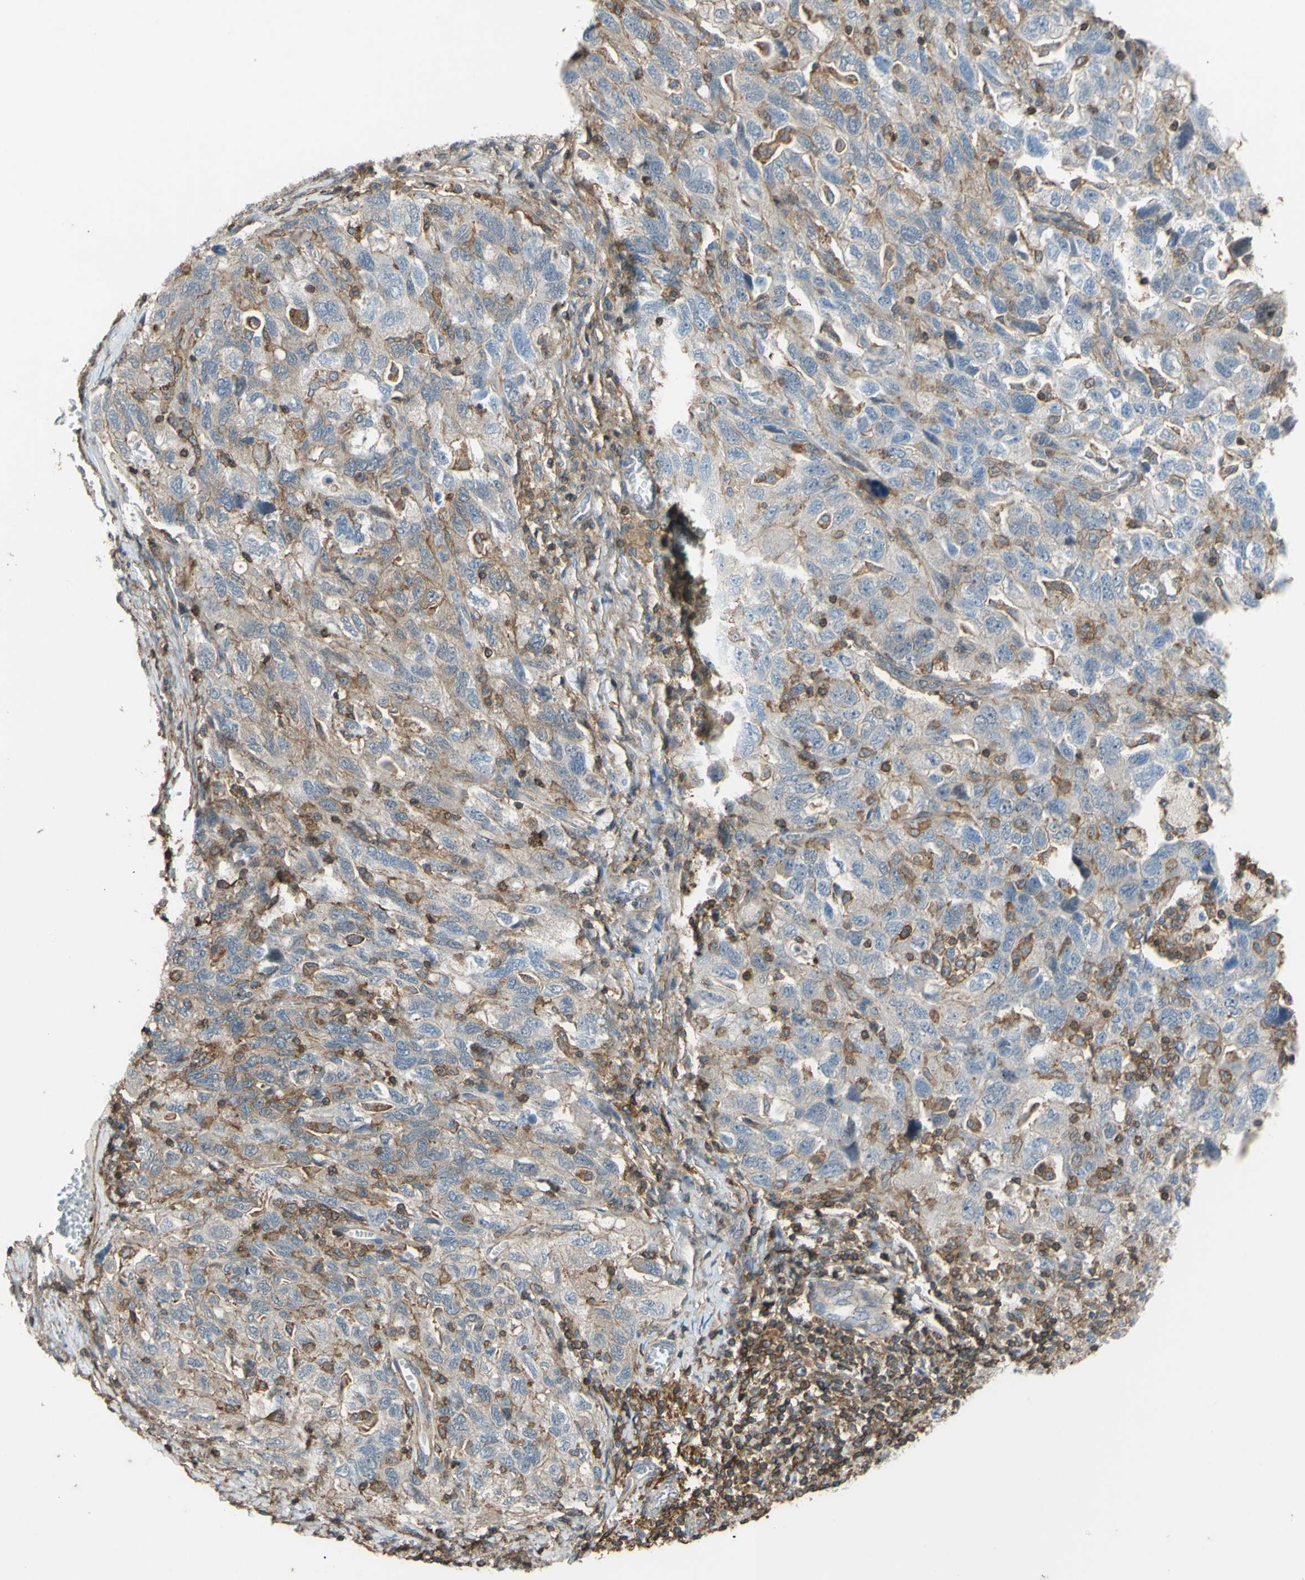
{"staining": {"intensity": "weak", "quantity": "<25%", "location": "cytoplasmic/membranous"}, "tissue": "ovarian cancer", "cell_type": "Tumor cells", "image_type": "cancer", "snomed": [{"axis": "morphology", "description": "Carcinoma, NOS"}, {"axis": "morphology", "description": "Cystadenocarcinoma, serous, NOS"}, {"axis": "topography", "description": "Ovary"}], "caption": "Immunohistochemical staining of human ovarian cancer (carcinoma) reveals no significant expression in tumor cells.", "gene": "ADD3", "patient": {"sex": "female", "age": 69}}